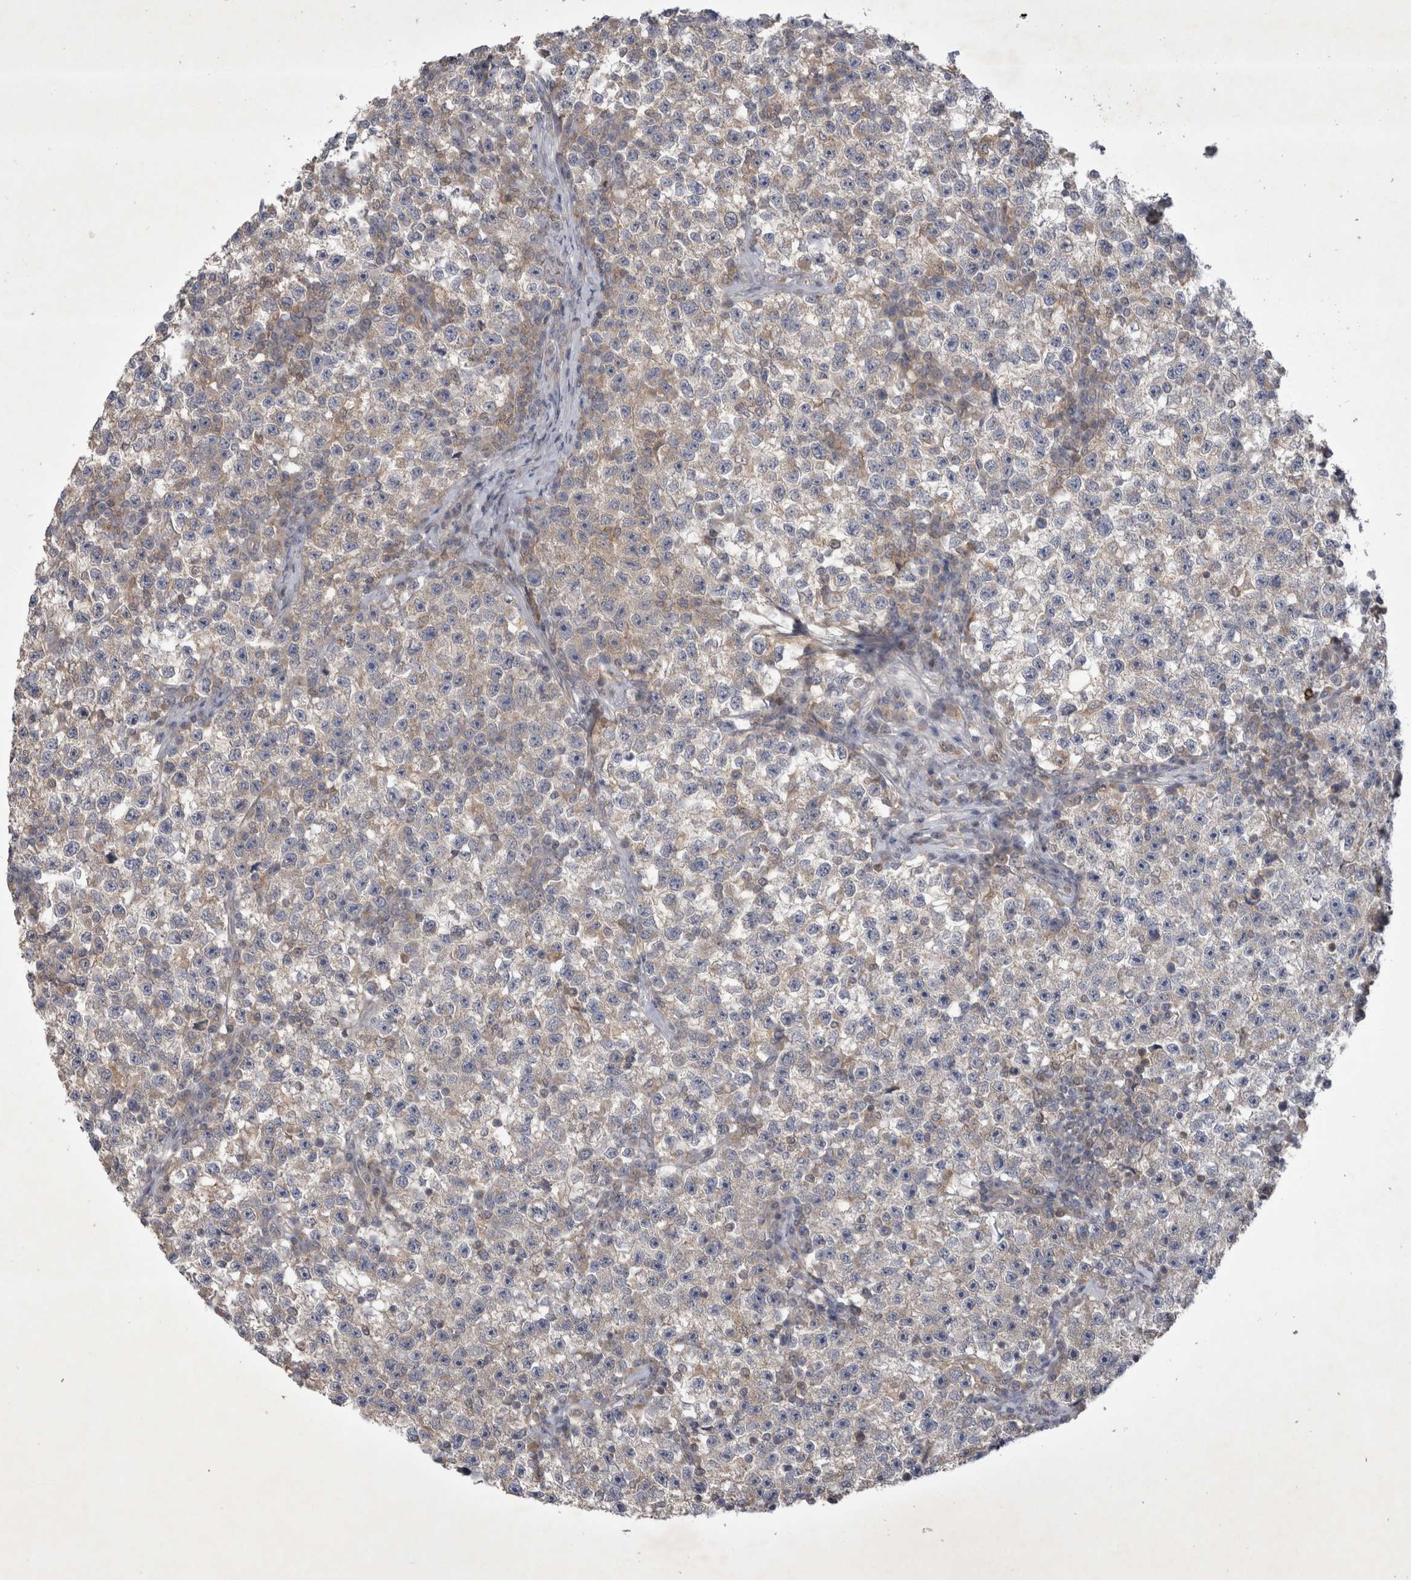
{"staining": {"intensity": "negative", "quantity": "none", "location": "none"}, "tissue": "testis cancer", "cell_type": "Tumor cells", "image_type": "cancer", "snomed": [{"axis": "morphology", "description": "Seminoma, NOS"}, {"axis": "topography", "description": "Testis"}], "caption": "Immunohistochemistry histopathology image of testis cancer (seminoma) stained for a protein (brown), which demonstrates no positivity in tumor cells.", "gene": "SRD5A3", "patient": {"sex": "male", "age": 22}}